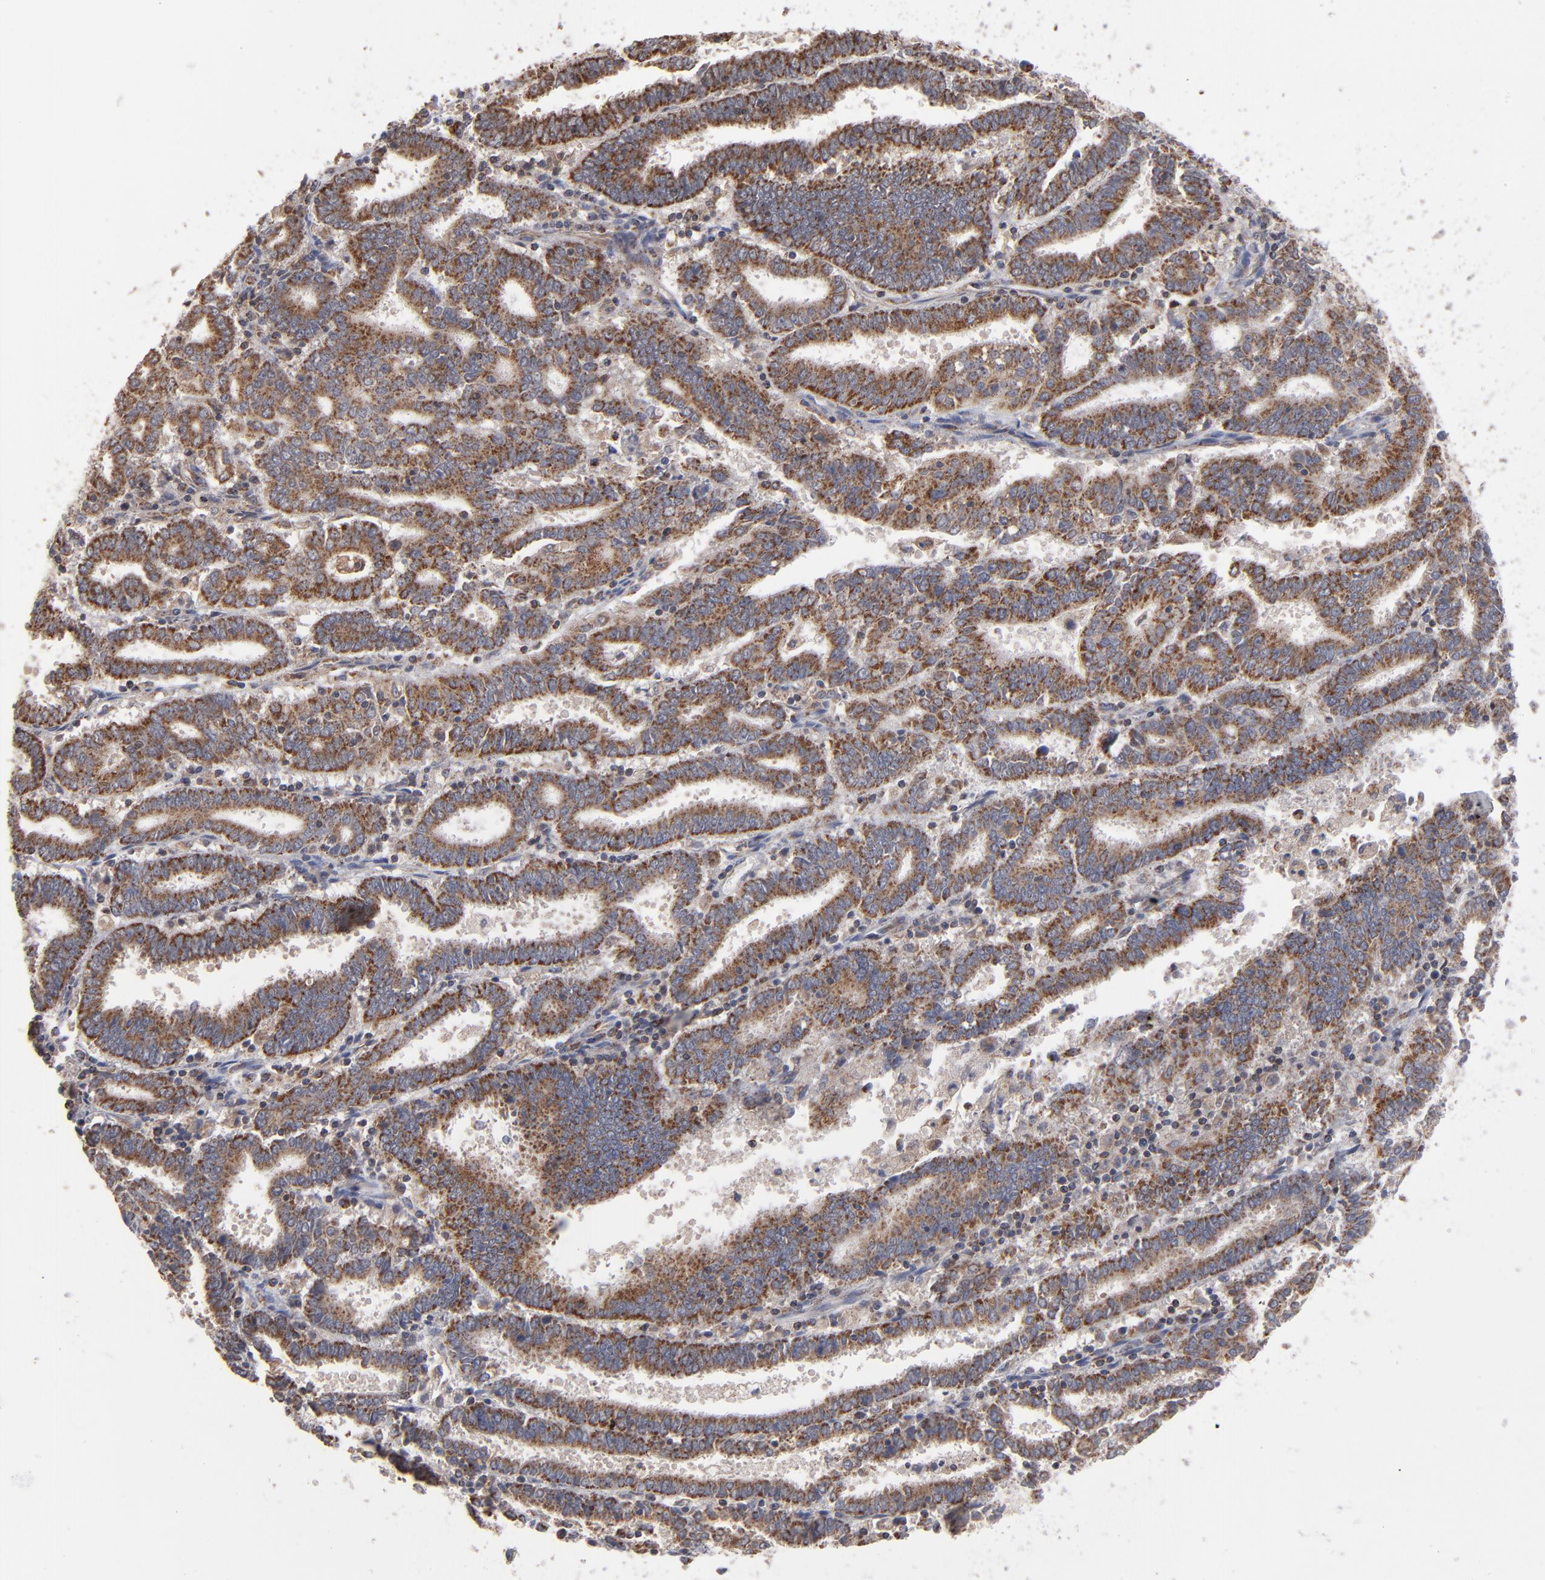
{"staining": {"intensity": "moderate", "quantity": ">75%", "location": "cytoplasmic/membranous"}, "tissue": "endometrial cancer", "cell_type": "Tumor cells", "image_type": "cancer", "snomed": [{"axis": "morphology", "description": "Adenocarcinoma, NOS"}, {"axis": "topography", "description": "Uterus"}], "caption": "IHC histopathology image of neoplastic tissue: endometrial adenocarcinoma stained using immunohistochemistry reveals medium levels of moderate protein expression localized specifically in the cytoplasmic/membranous of tumor cells, appearing as a cytoplasmic/membranous brown color.", "gene": "MIPOL1", "patient": {"sex": "female", "age": 83}}